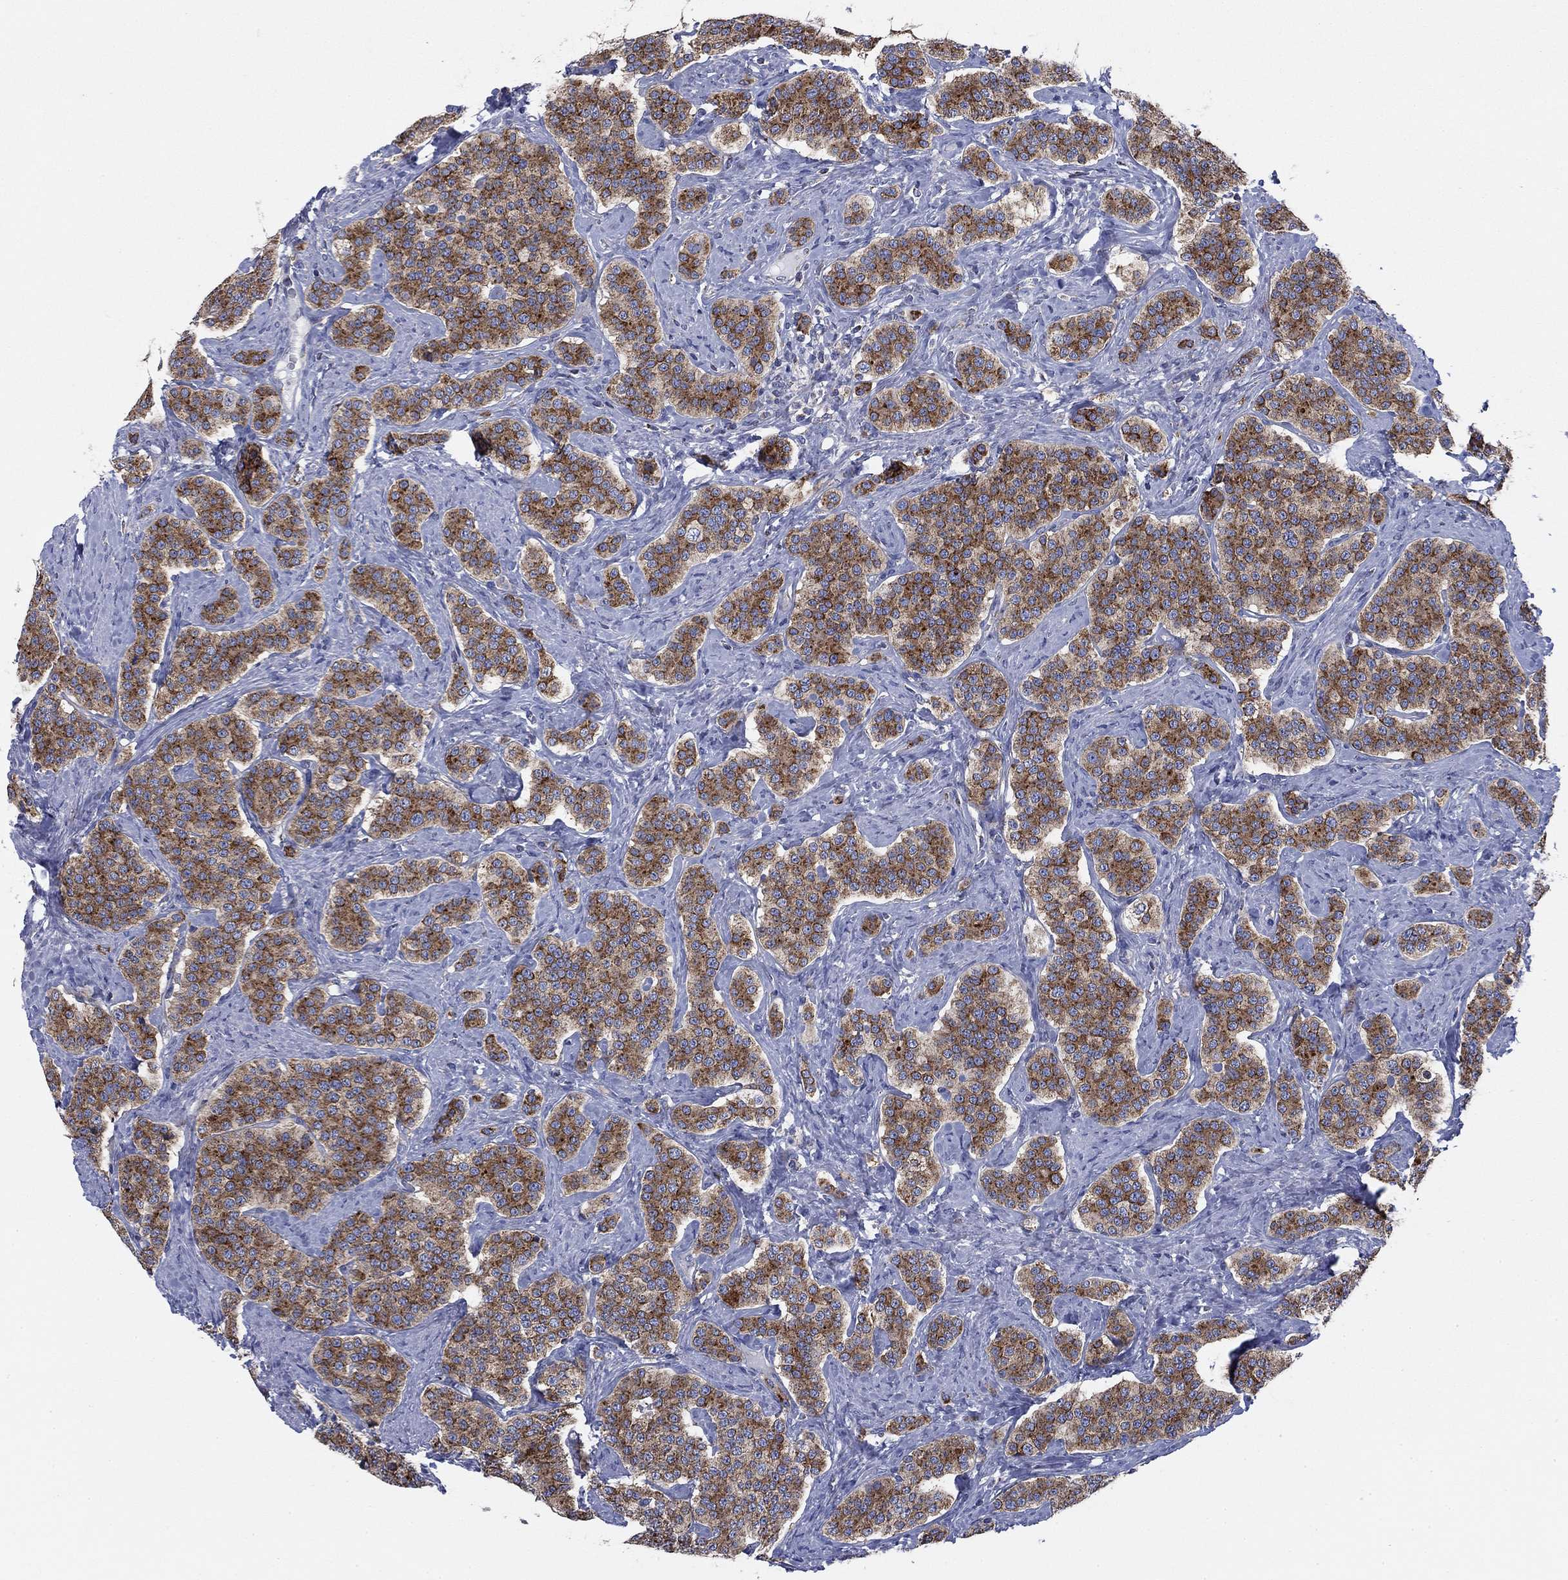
{"staining": {"intensity": "strong", "quantity": ">75%", "location": "cytoplasmic/membranous"}, "tissue": "carcinoid", "cell_type": "Tumor cells", "image_type": "cancer", "snomed": [{"axis": "morphology", "description": "Carcinoid, malignant, NOS"}, {"axis": "topography", "description": "Small intestine"}], "caption": "IHC (DAB (3,3'-diaminobenzidine)) staining of carcinoid displays strong cytoplasmic/membranous protein expression in about >75% of tumor cells.", "gene": "NACAD", "patient": {"sex": "female", "age": 58}}